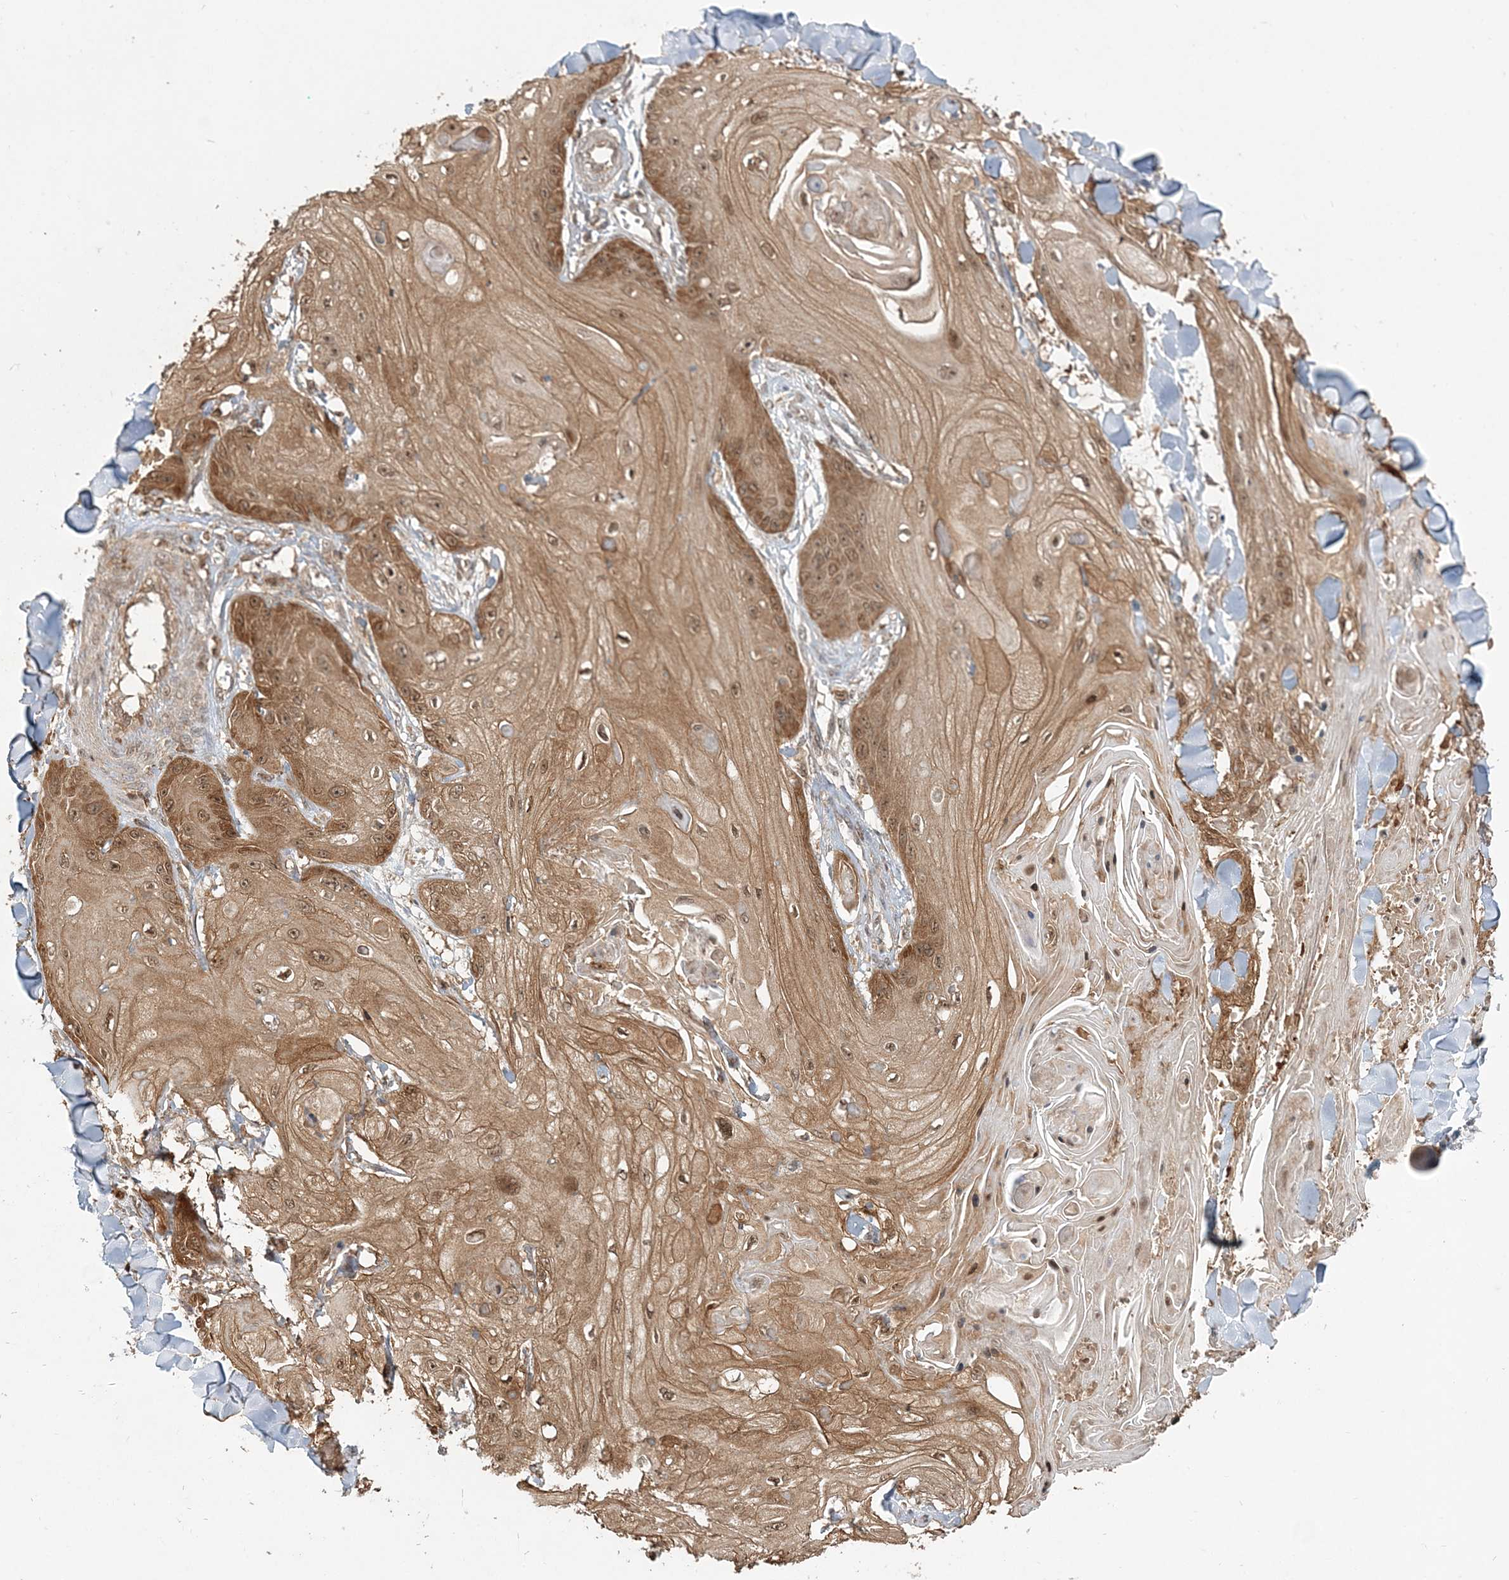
{"staining": {"intensity": "moderate", "quantity": ">75%", "location": "cytoplasmic/membranous,nuclear"}, "tissue": "skin cancer", "cell_type": "Tumor cells", "image_type": "cancer", "snomed": [{"axis": "morphology", "description": "Squamous cell carcinoma, NOS"}, {"axis": "topography", "description": "Skin"}], "caption": "Immunohistochemistry (IHC) (DAB) staining of human skin squamous cell carcinoma shows moderate cytoplasmic/membranous and nuclear protein positivity in approximately >75% of tumor cells.", "gene": "CAB39", "patient": {"sex": "male", "age": 74}}